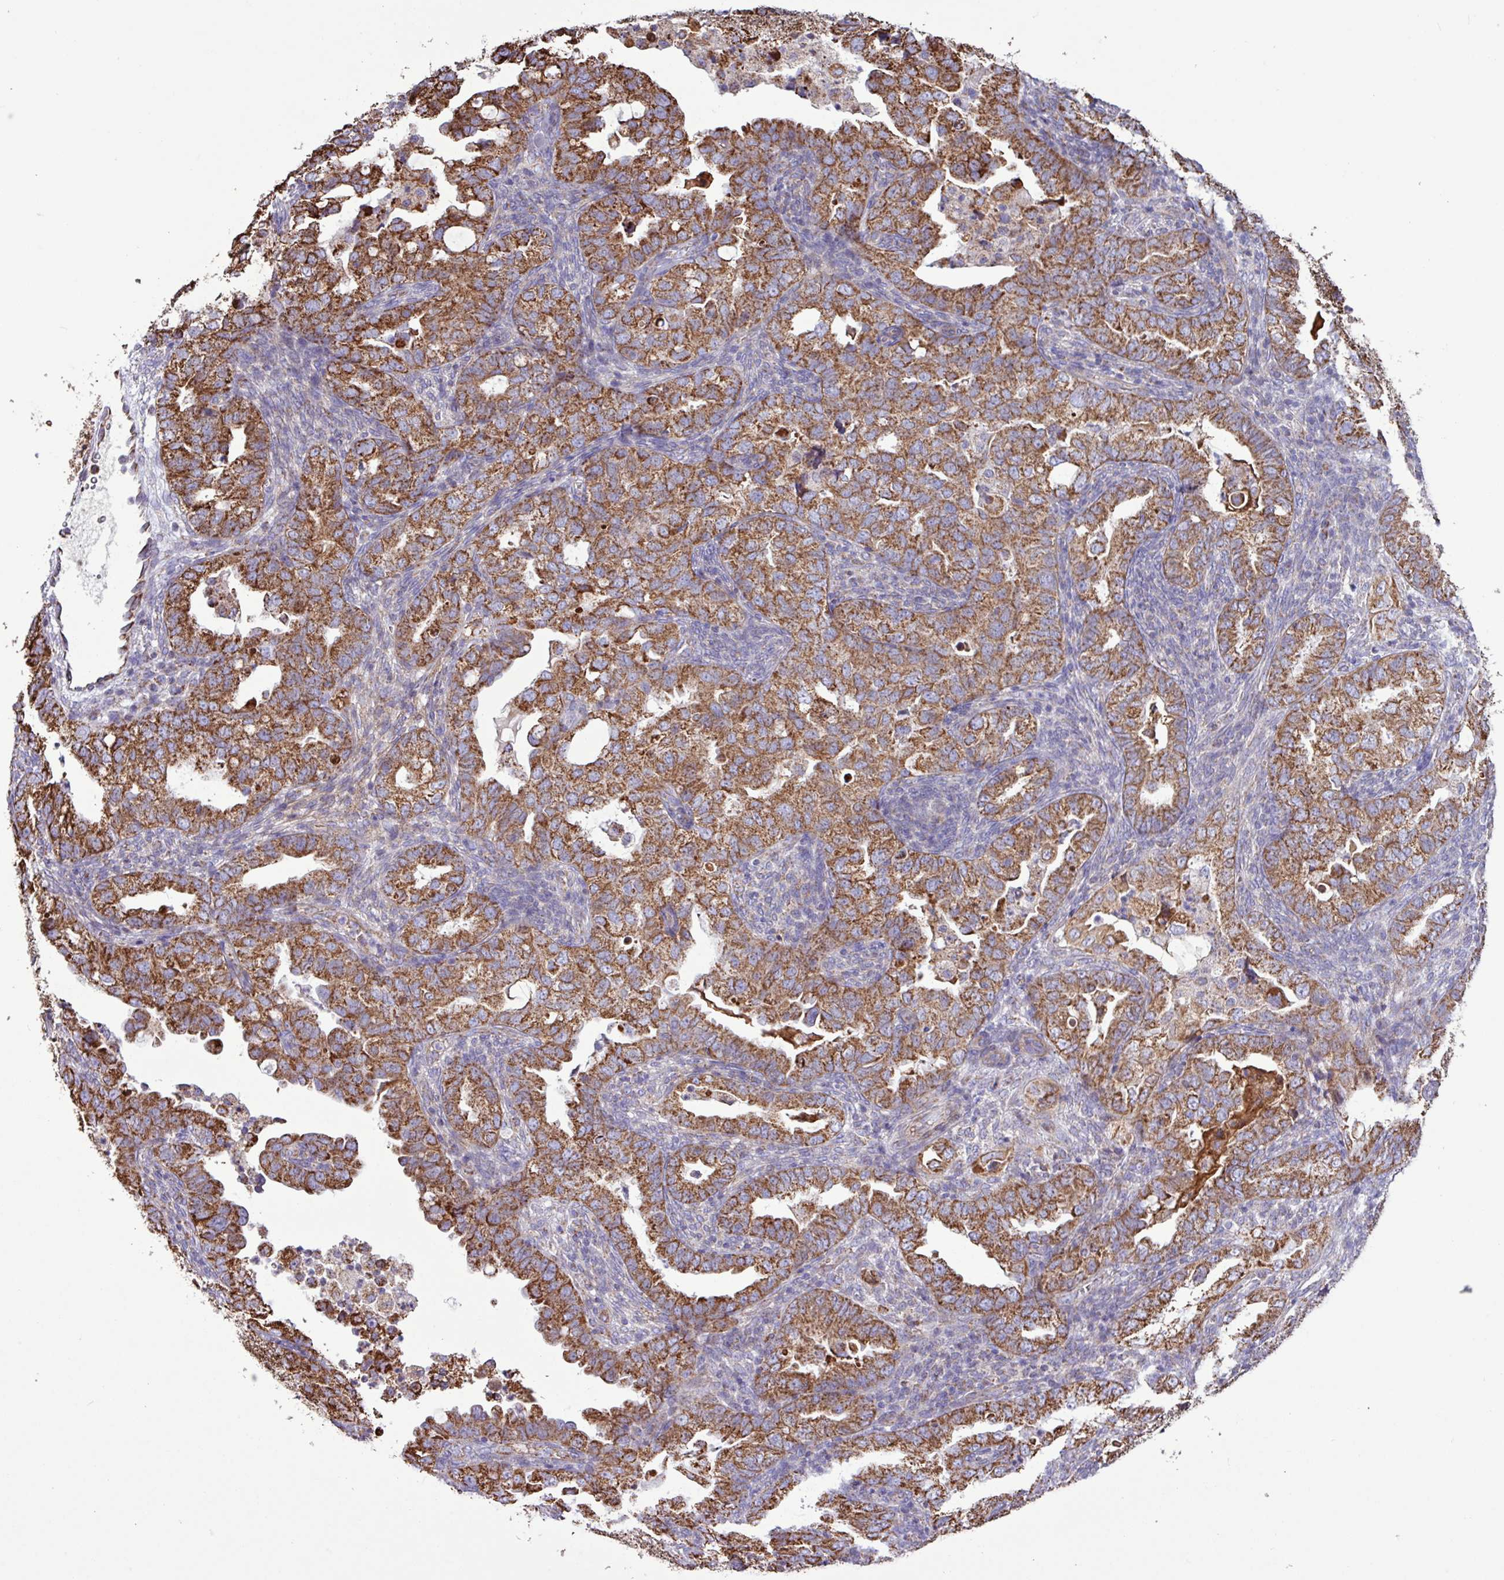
{"staining": {"intensity": "moderate", "quantity": ">75%", "location": "cytoplasmic/membranous"}, "tissue": "endometrial cancer", "cell_type": "Tumor cells", "image_type": "cancer", "snomed": [{"axis": "morphology", "description": "Adenocarcinoma, NOS"}, {"axis": "topography", "description": "Endometrium"}], "caption": "Moderate cytoplasmic/membranous staining is appreciated in approximately >75% of tumor cells in endometrial cancer.", "gene": "RTL3", "patient": {"sex": "female", "age": 57}}